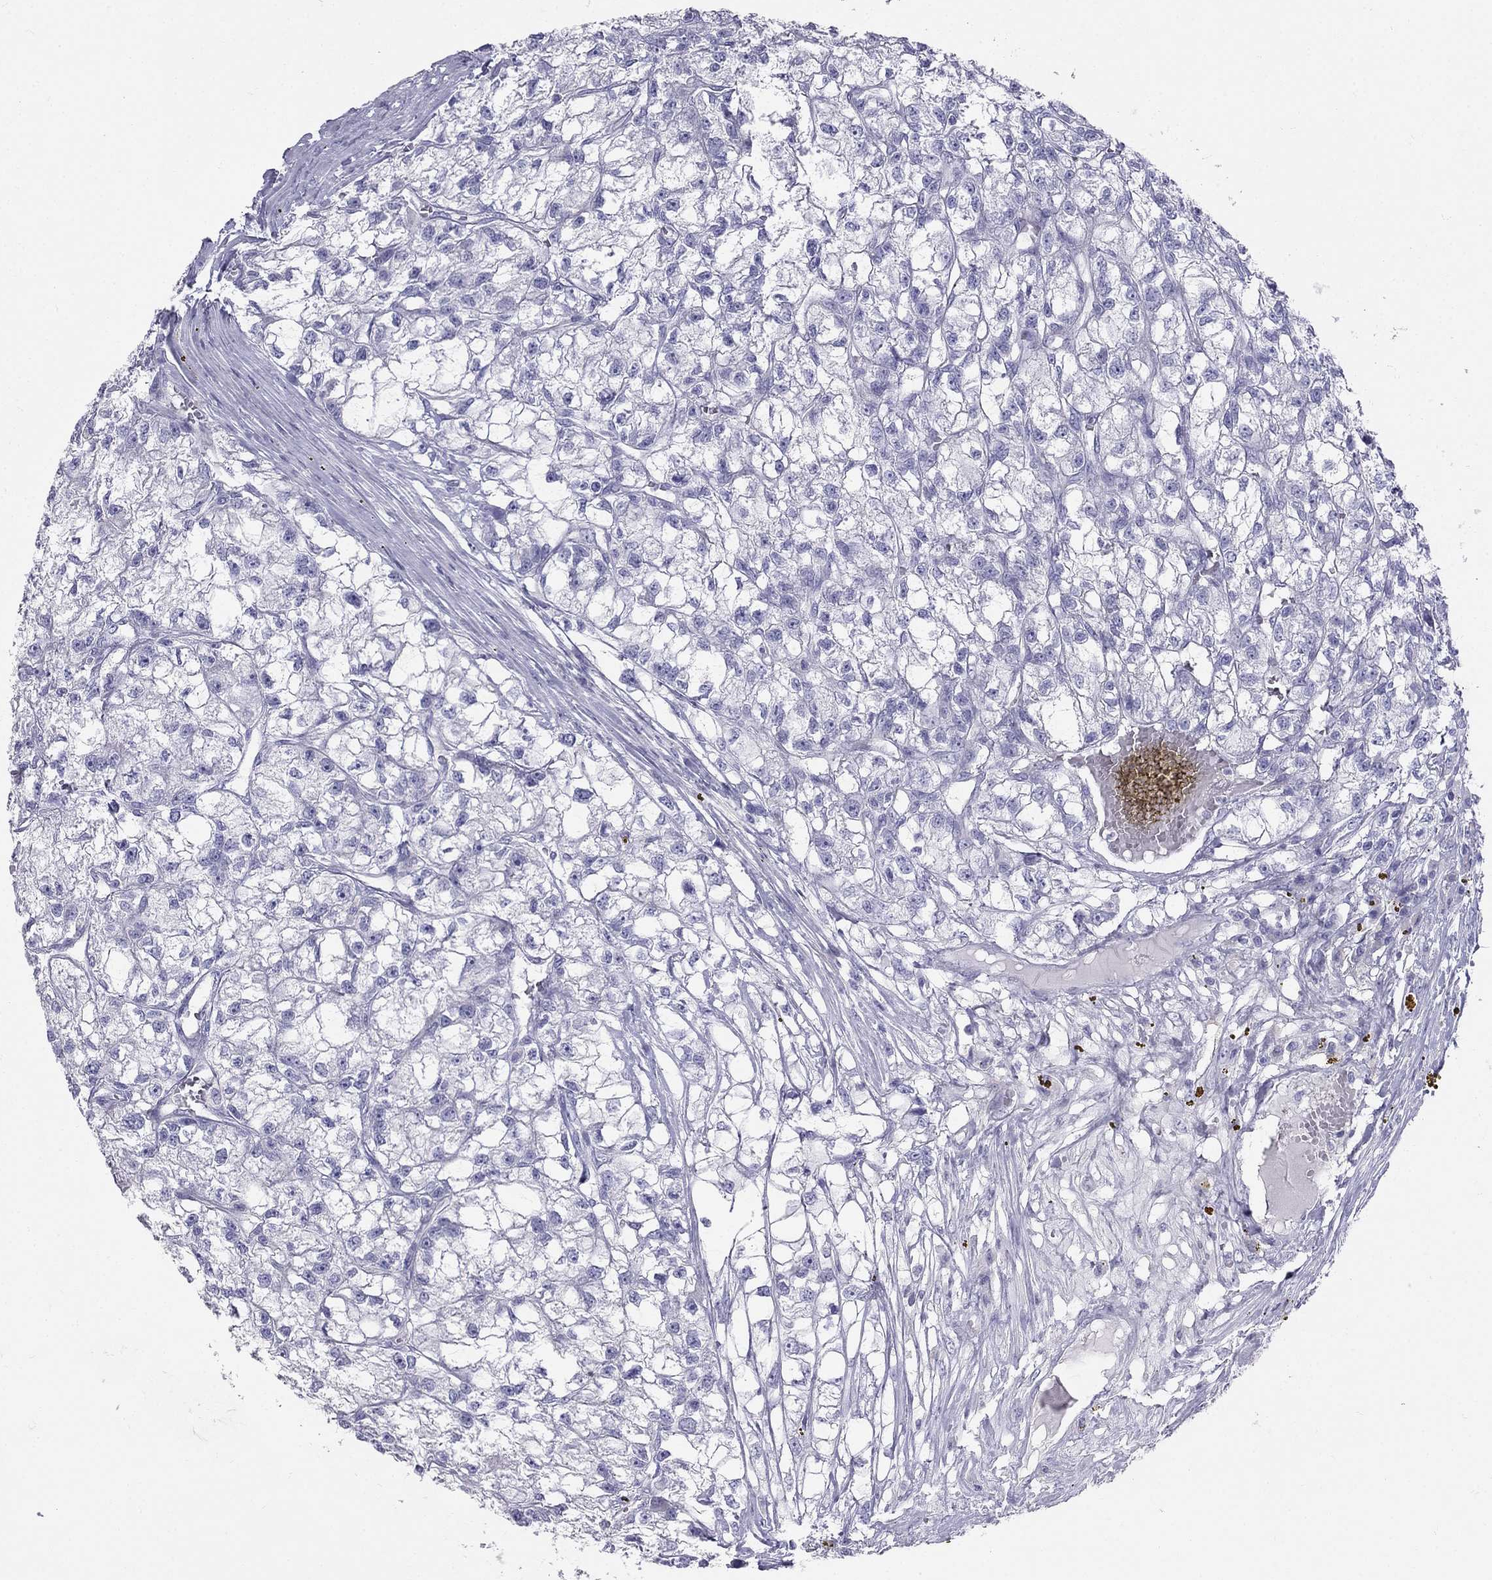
{"staining": {"intensity": "negative", "quantity": "none", "location": "none"}, "tissue": "renal cancer", "cell_type": "Tumor cells", "image_type": "cancer", "snomed": [{"axis": "morphology", "description": "Adenocarcinoma, NOS"}, {"axis": "topography", "description": "Kidney"}], "caption": "Adenocarcinoma (renal) was stained to show a protein in brown. There is no significant positivity in tumor cells. (DAB IHC, high magnification).", "gene": "RFLNA", "patient": {"sex": "male", "age": 56}}